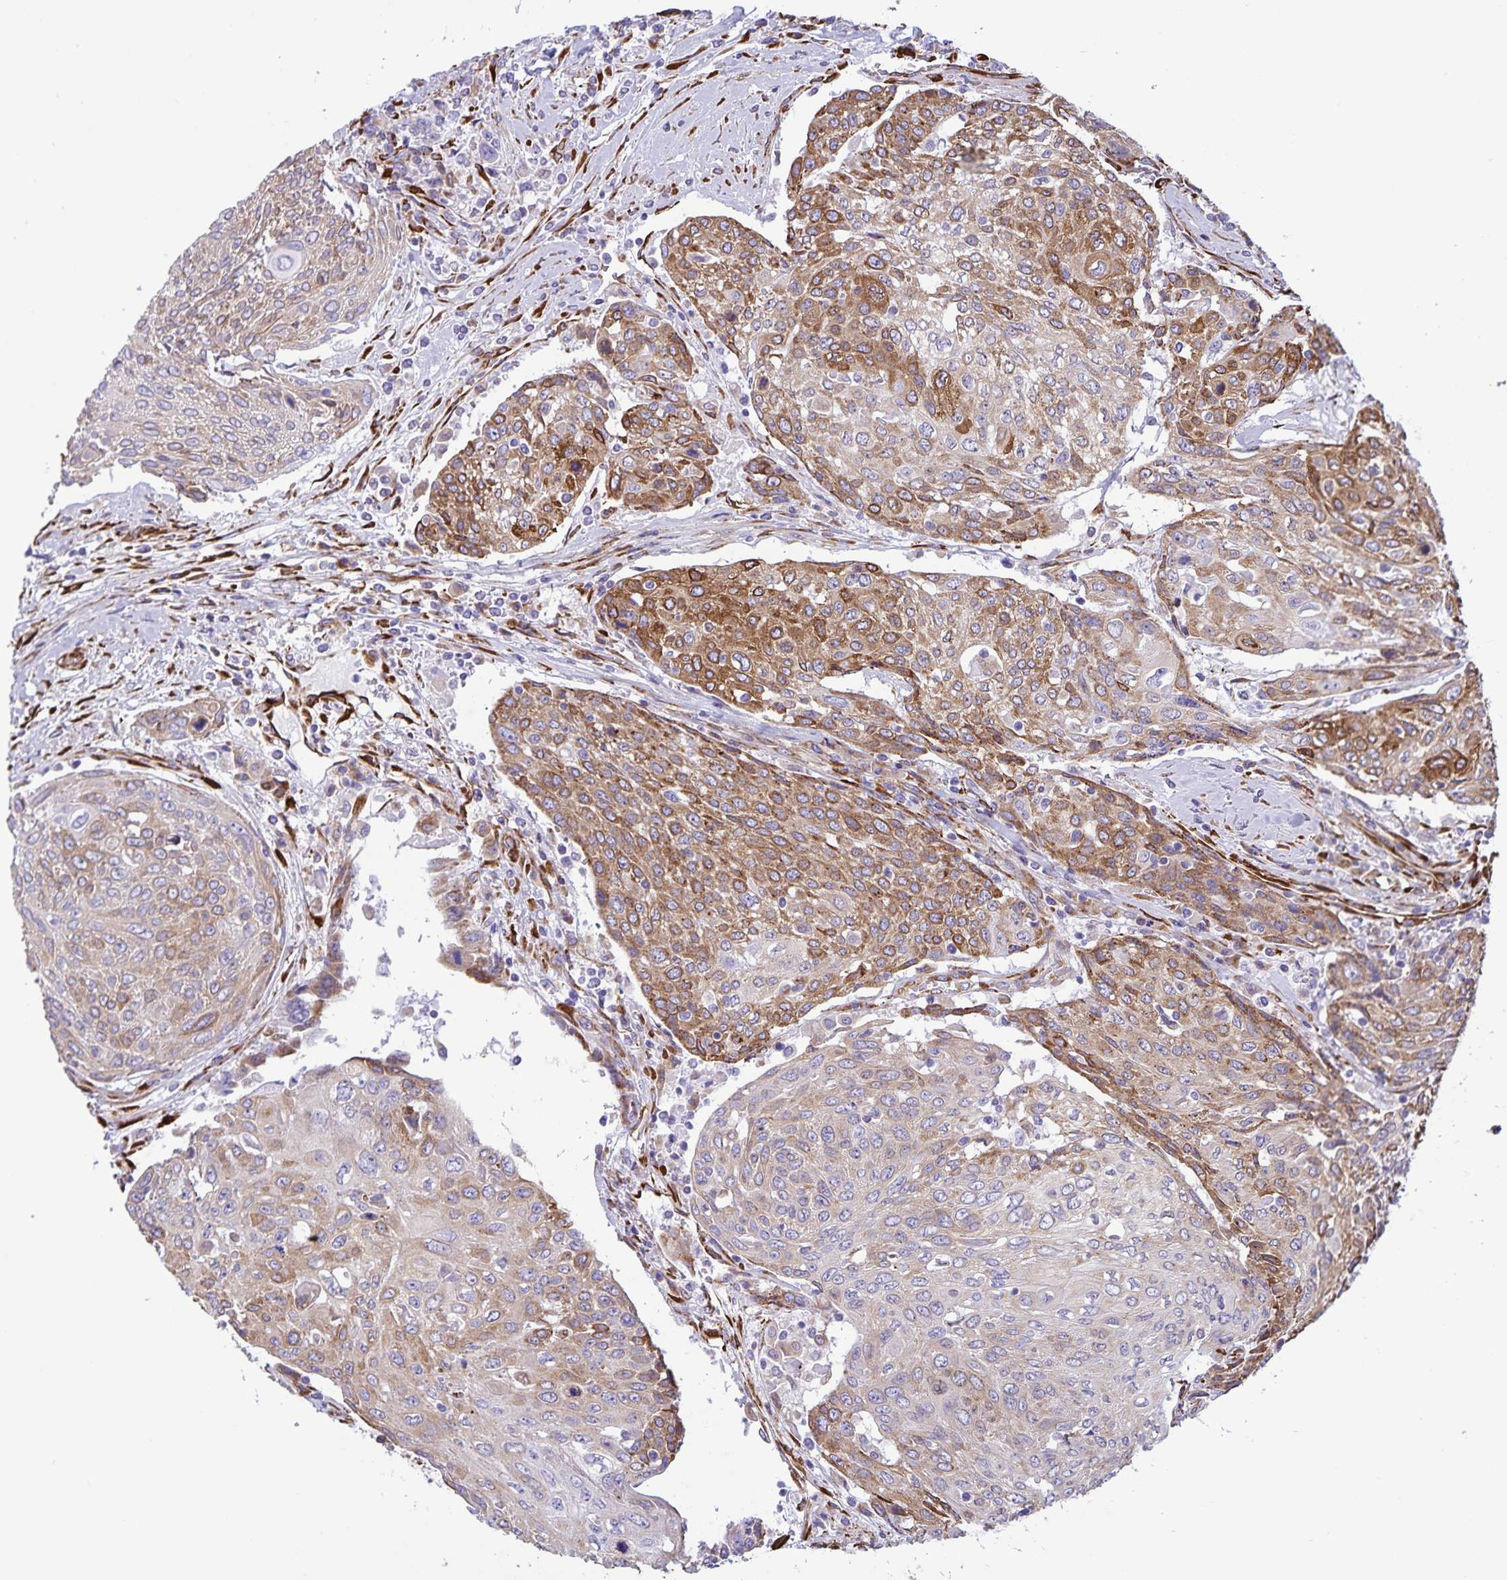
{"staining": {"intensity": "moderate", "quantity": "25%-75%", "location": "cytoplasmic/membranous"}, "tissue": "urothelial cancer", "cell_type": "Tumor cells", "image_type": "cancer", "snomed": [{"axis": "morphology", "description": "Urothelial carcinoma, High grade"}, {"axis": "topography", "description": "Urinary bladder"}], "caption": "Brown immunohistochemical staining in human urothelial cancer displays moderate cytoplasmic/membranous staining in approximately 25%-75% of tumor cells.", "gene": "RCN1", "patient": {"sex": "female", "age": 70}}